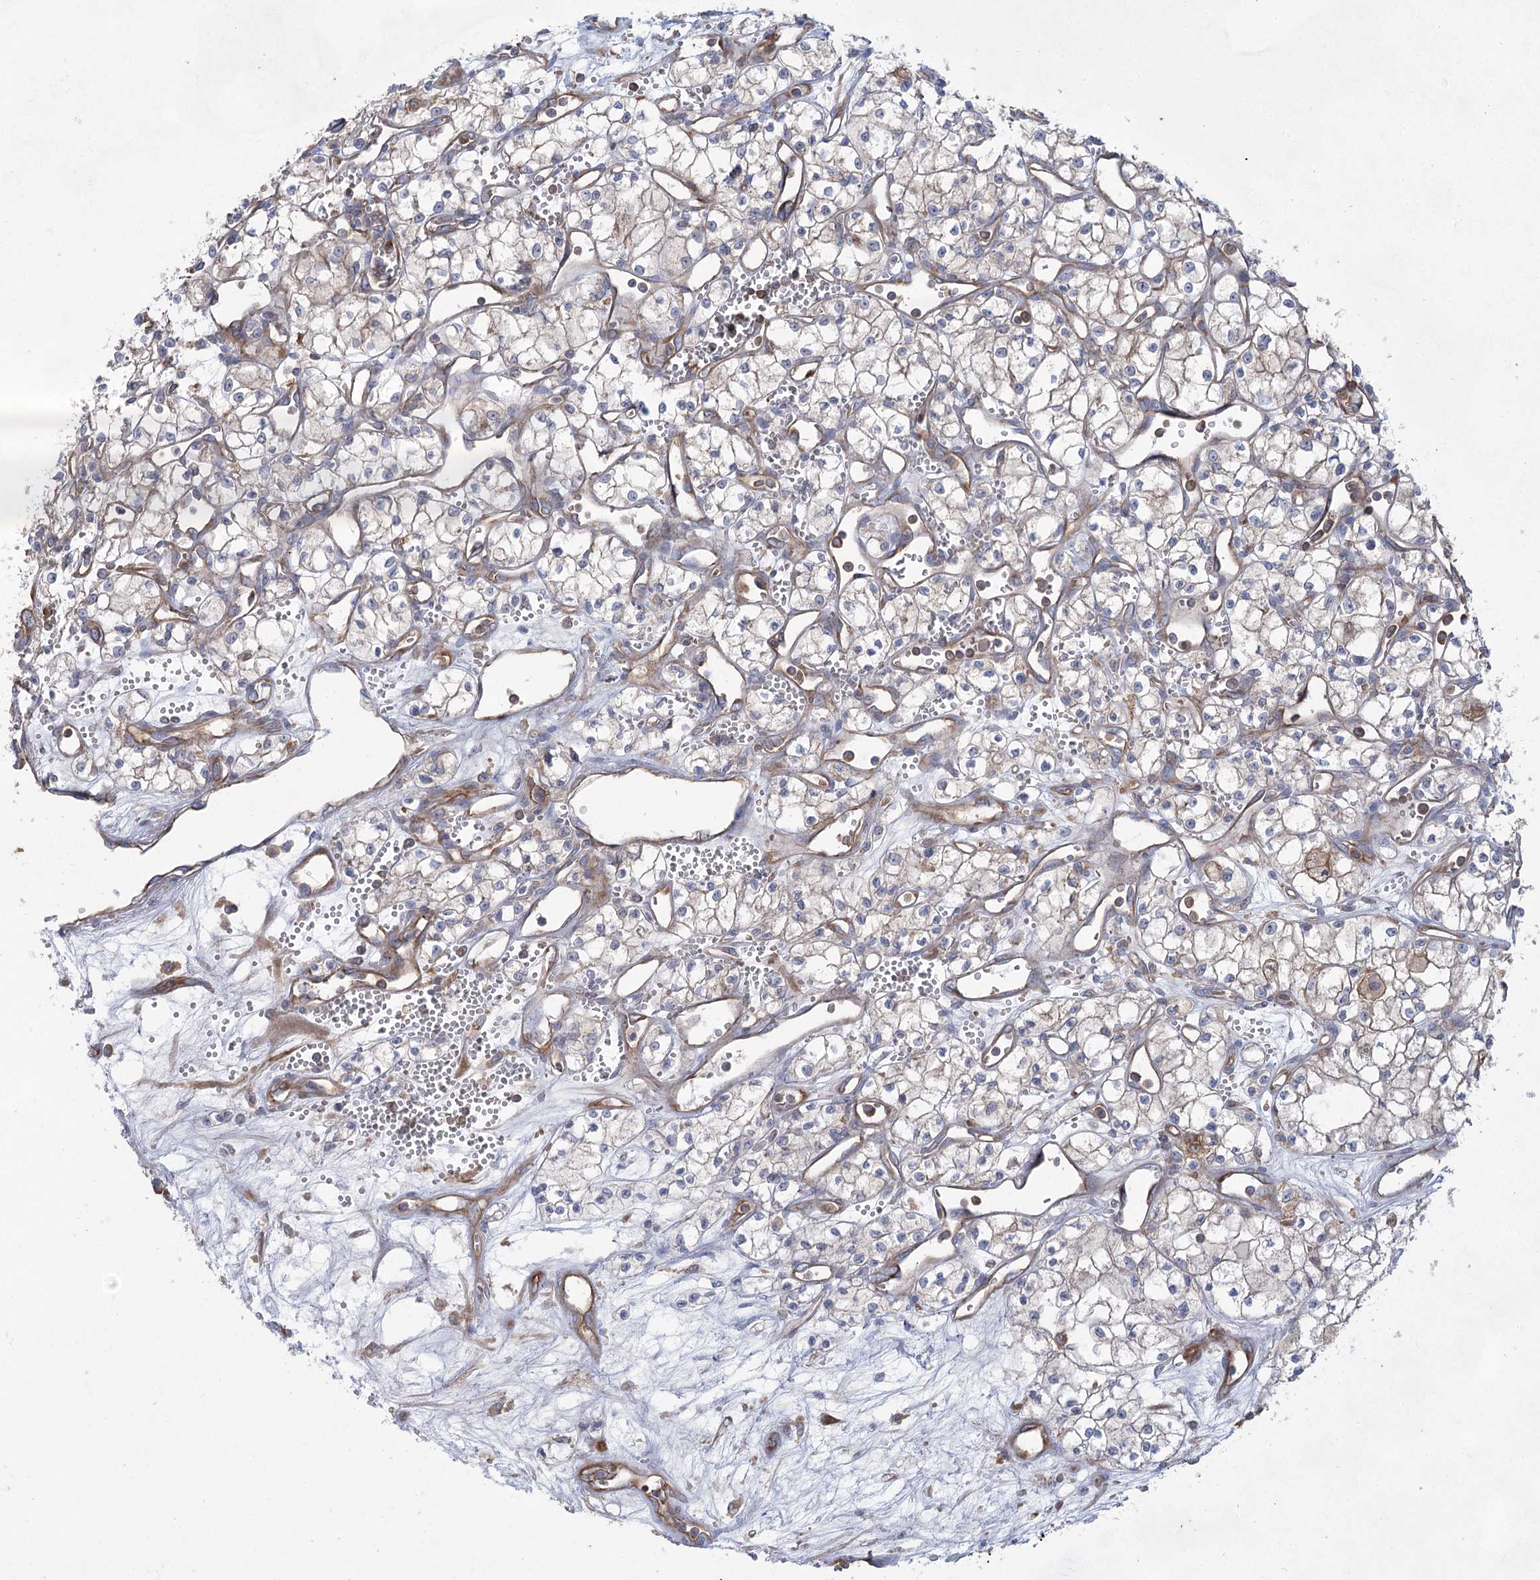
{"staining": {"intensity": "weak", "quantity": "<25%", "location": "cytoplasmic/membranous"}, "tissue": "renal cancer", "cell_type": "Tumor cells", "image_type": "cancer", "snomed": [{"axis": "morphology", "description": "Adenocarcinoma, NOS"}, {"axis": "topography", "description": "Kidney"}], "caption": "Tumor cells show no significant protein expression in renal cancer.", "gene": "EIF3A", "patient": {"sex": "male", "age": 59}}